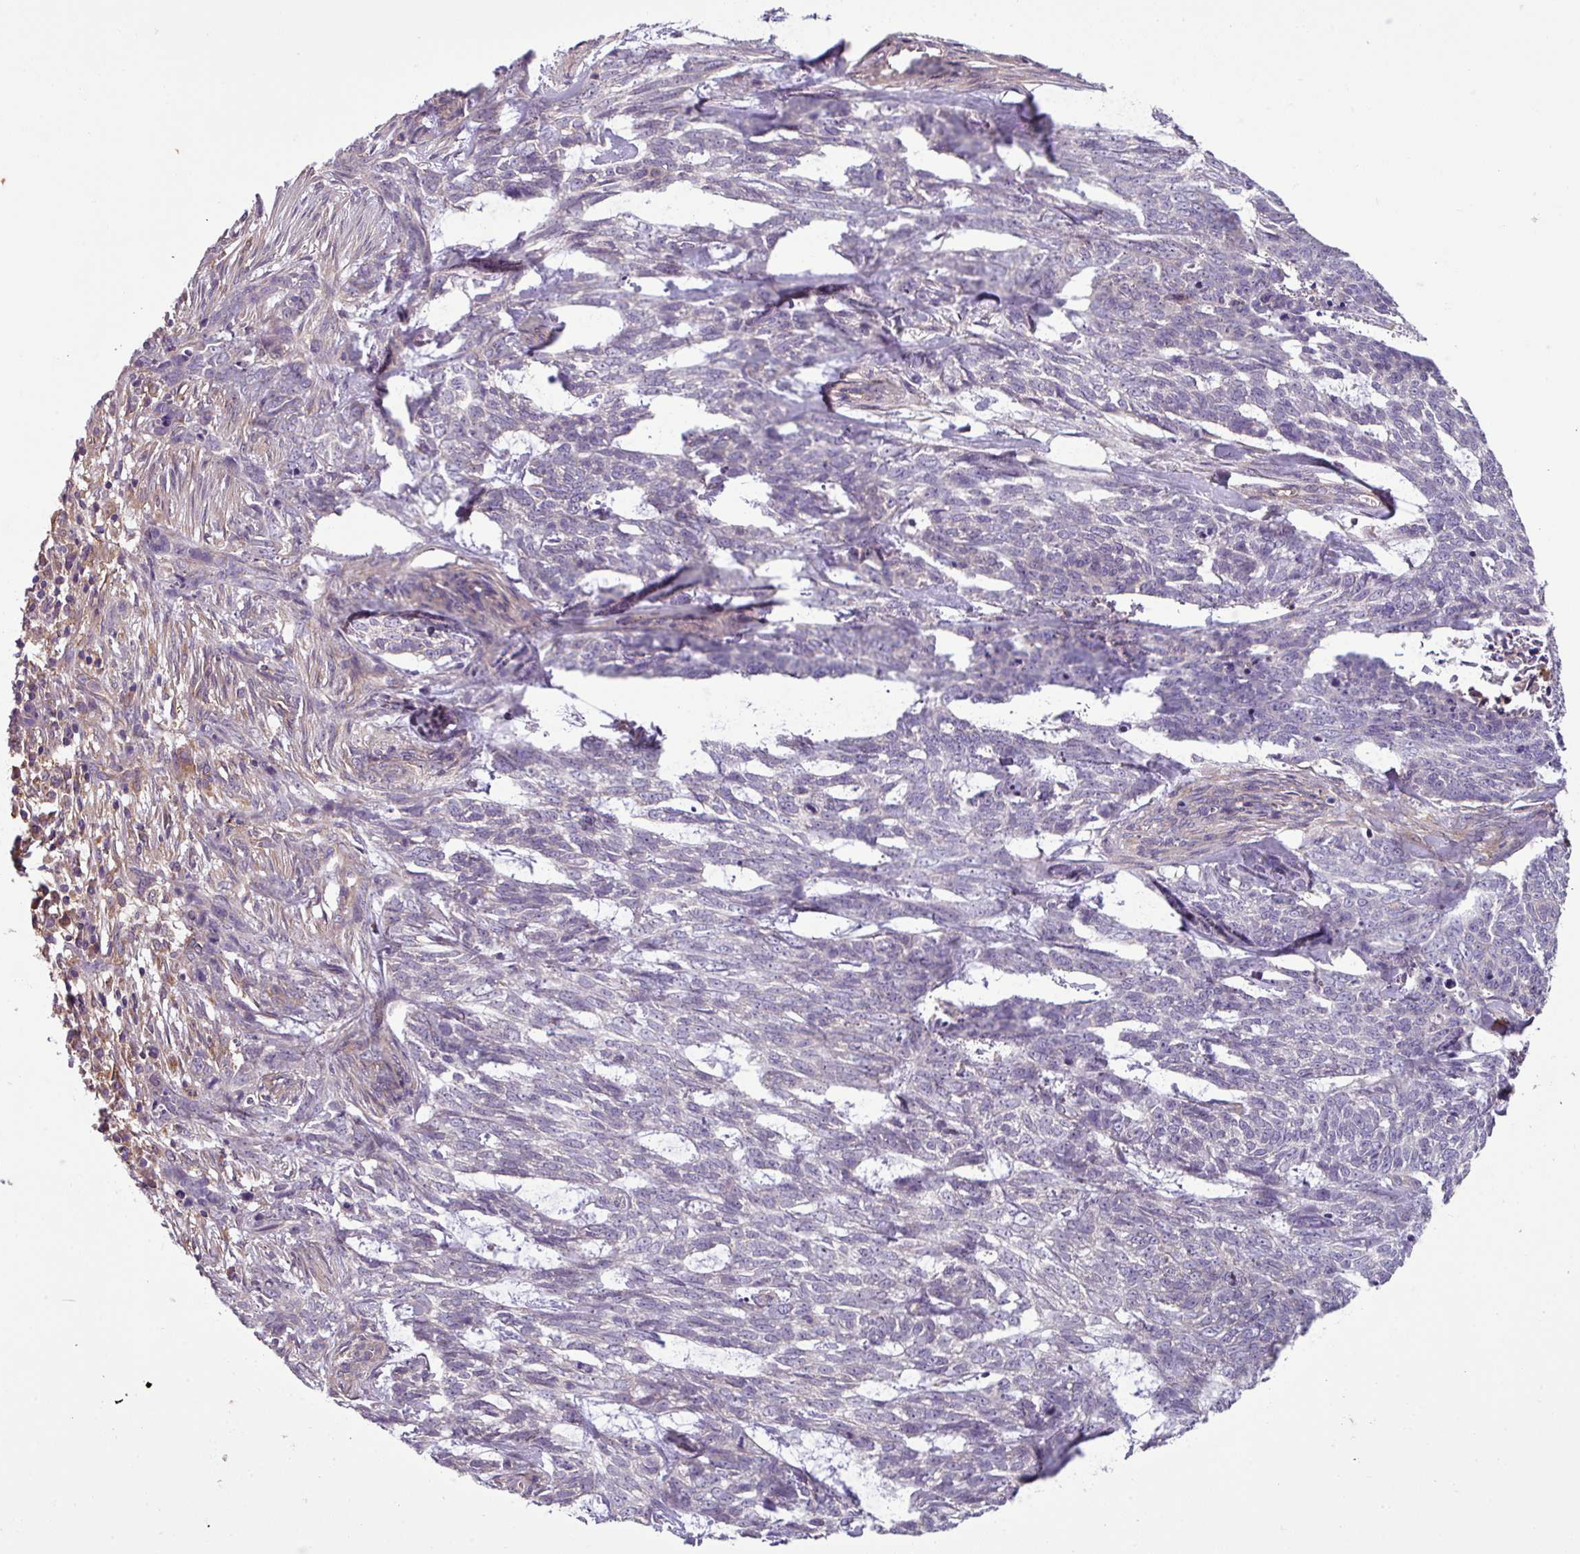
{"staining": {"intensity": "negative", "quantity": "none", "location": "none"}, "tissue": "skin cancer", "cell_type": "Tumor cells", "image_type": "cancer", "snomed": [{"axis": "morphology", "description": "Basal cell carcinoma"}, {"axis": "topography", "description": "Skin"}], "caption": "DAB (3,3'-diaminobenzidine) immunohistochemical staining of skin cancer reveals no significant expression in tumor cells.", "gene": "SLC23A2", "patient": {"sex": "female", "age": 93}}